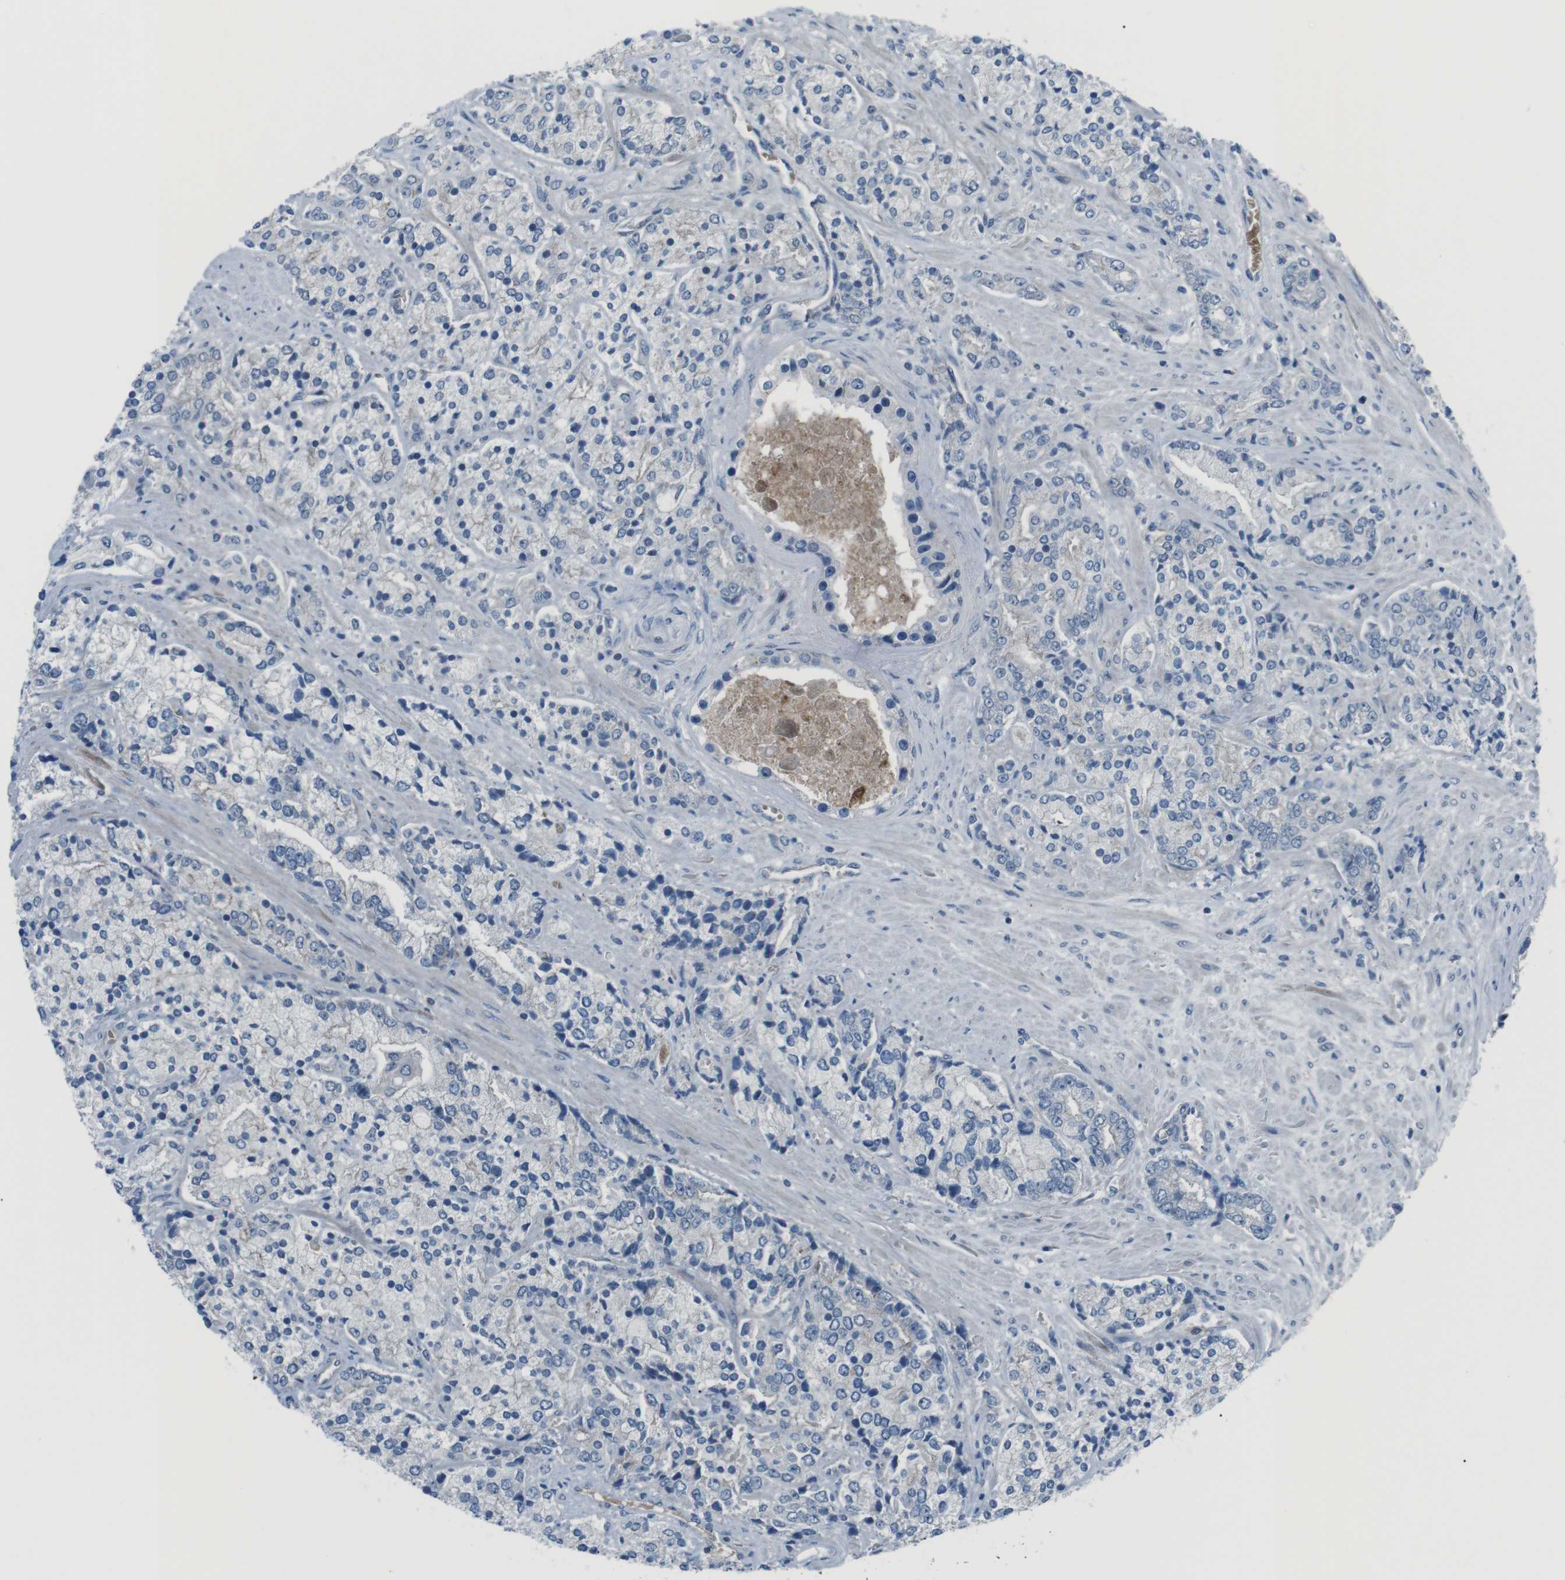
{"staining": {"intensity": "negative", "quantity": "none", "location": "none"}, "tissue": "prostate cancer", "cell_type": "Tumor cells", "image_type": "cancer", "snomed": [{"axis": "morphology", "description": "Adenocarcinoma, High grade"}, {"axis": "topography", "description": "Prostate"}], "caption": "High-grade adenocarcinoma (prostate) was stained to show a protein in brown. There is no significant positivity in tumor cells.", "gene": "SPTA1", "patient": {"sex": "male", "age": 71}}